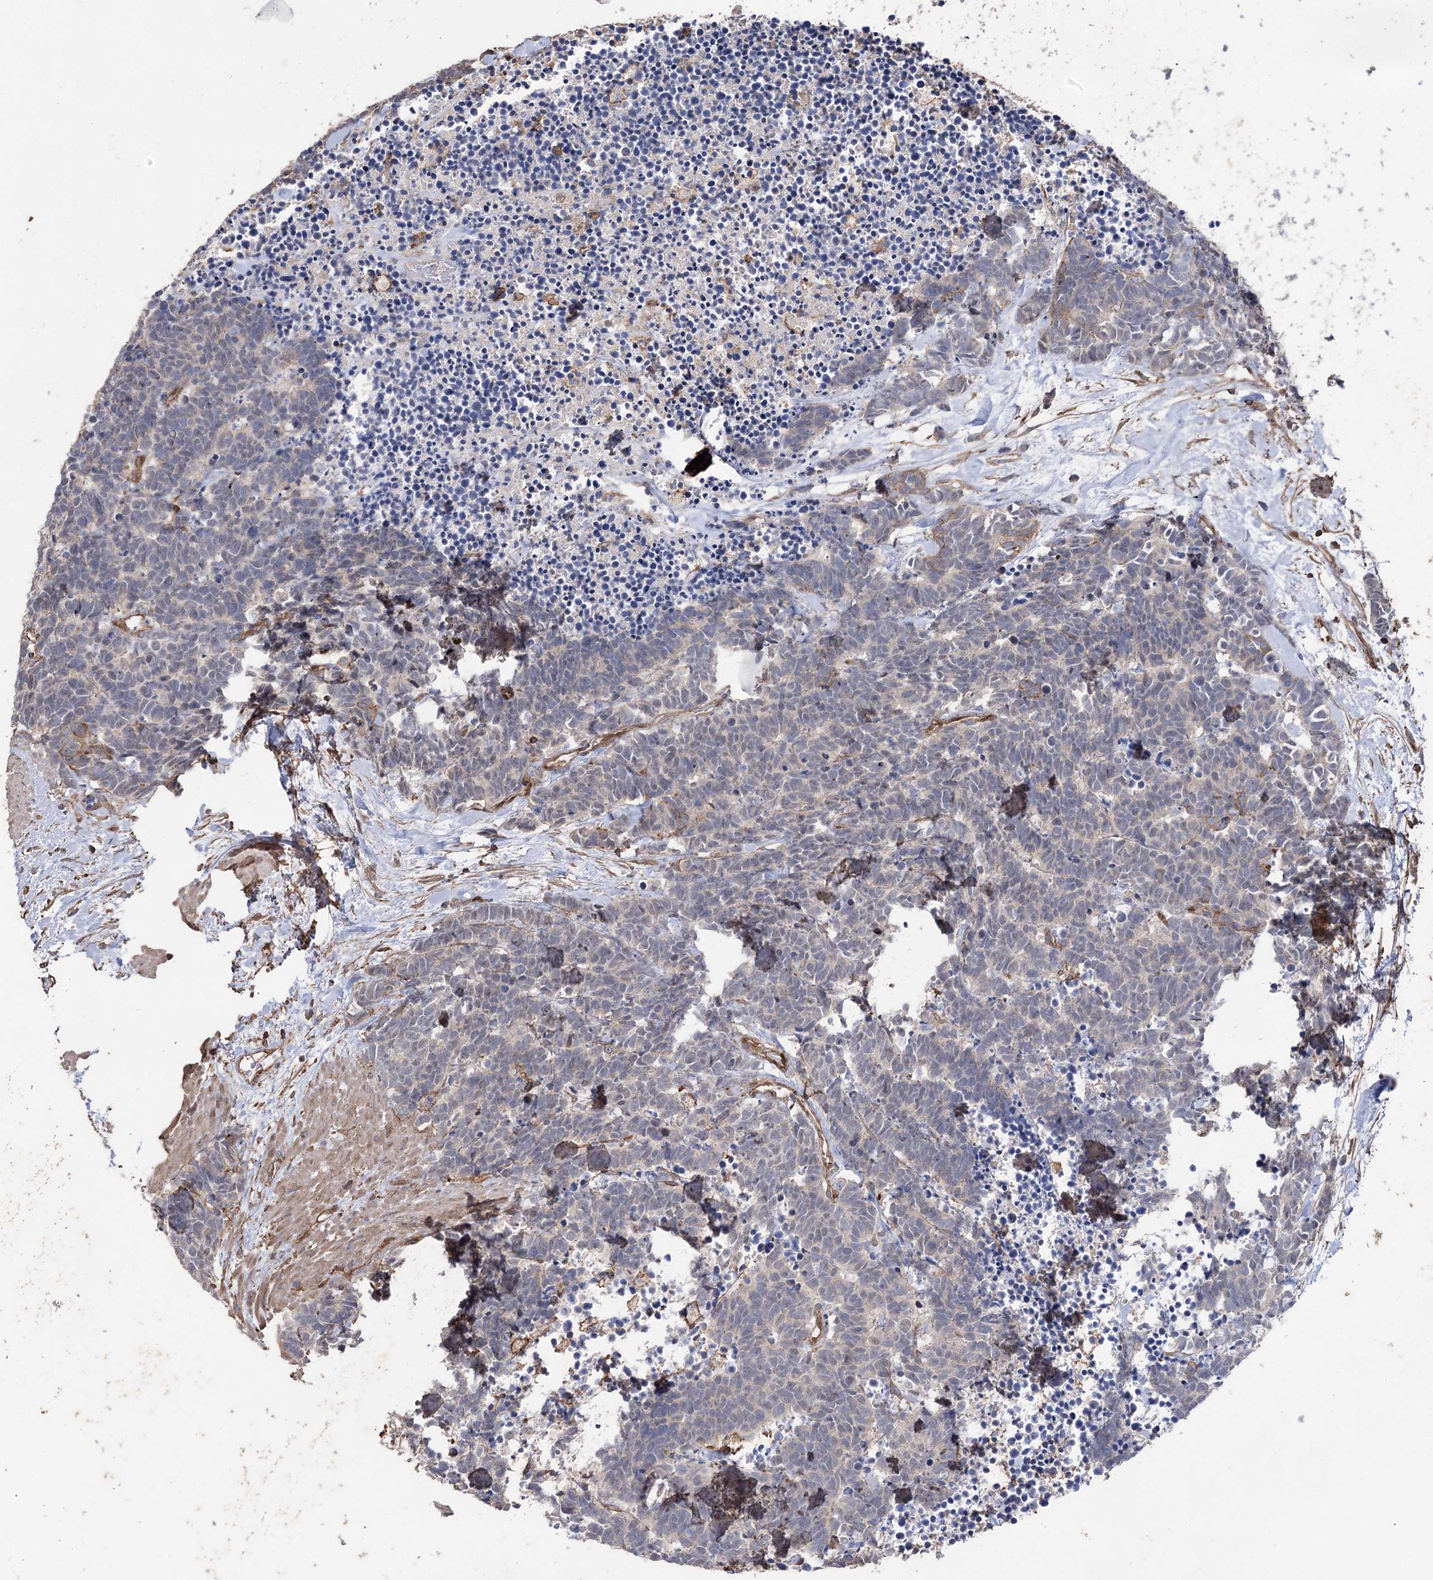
{"staining": {"intensity": "negative", "quantity": "none", "location": "none"}, "tissue": "carcinoid", "cell_type": "Tumor cells", "image_type": "cancer", "snomed": [{"axis": "morphology", "description": "Carcinoma, NOS"}, {"axis": "morphology", "description": "Carcinoid, malignant, NOS"}, {"axis": "topography", "description": "Urinary bladder"}], "caption": "Carcinoid stained for a protein using immunohistochemistry (IHC) reveals no staining tumor cells.", "gene": "FAM13B", "patient": {"sex": "male", "age": 57}}